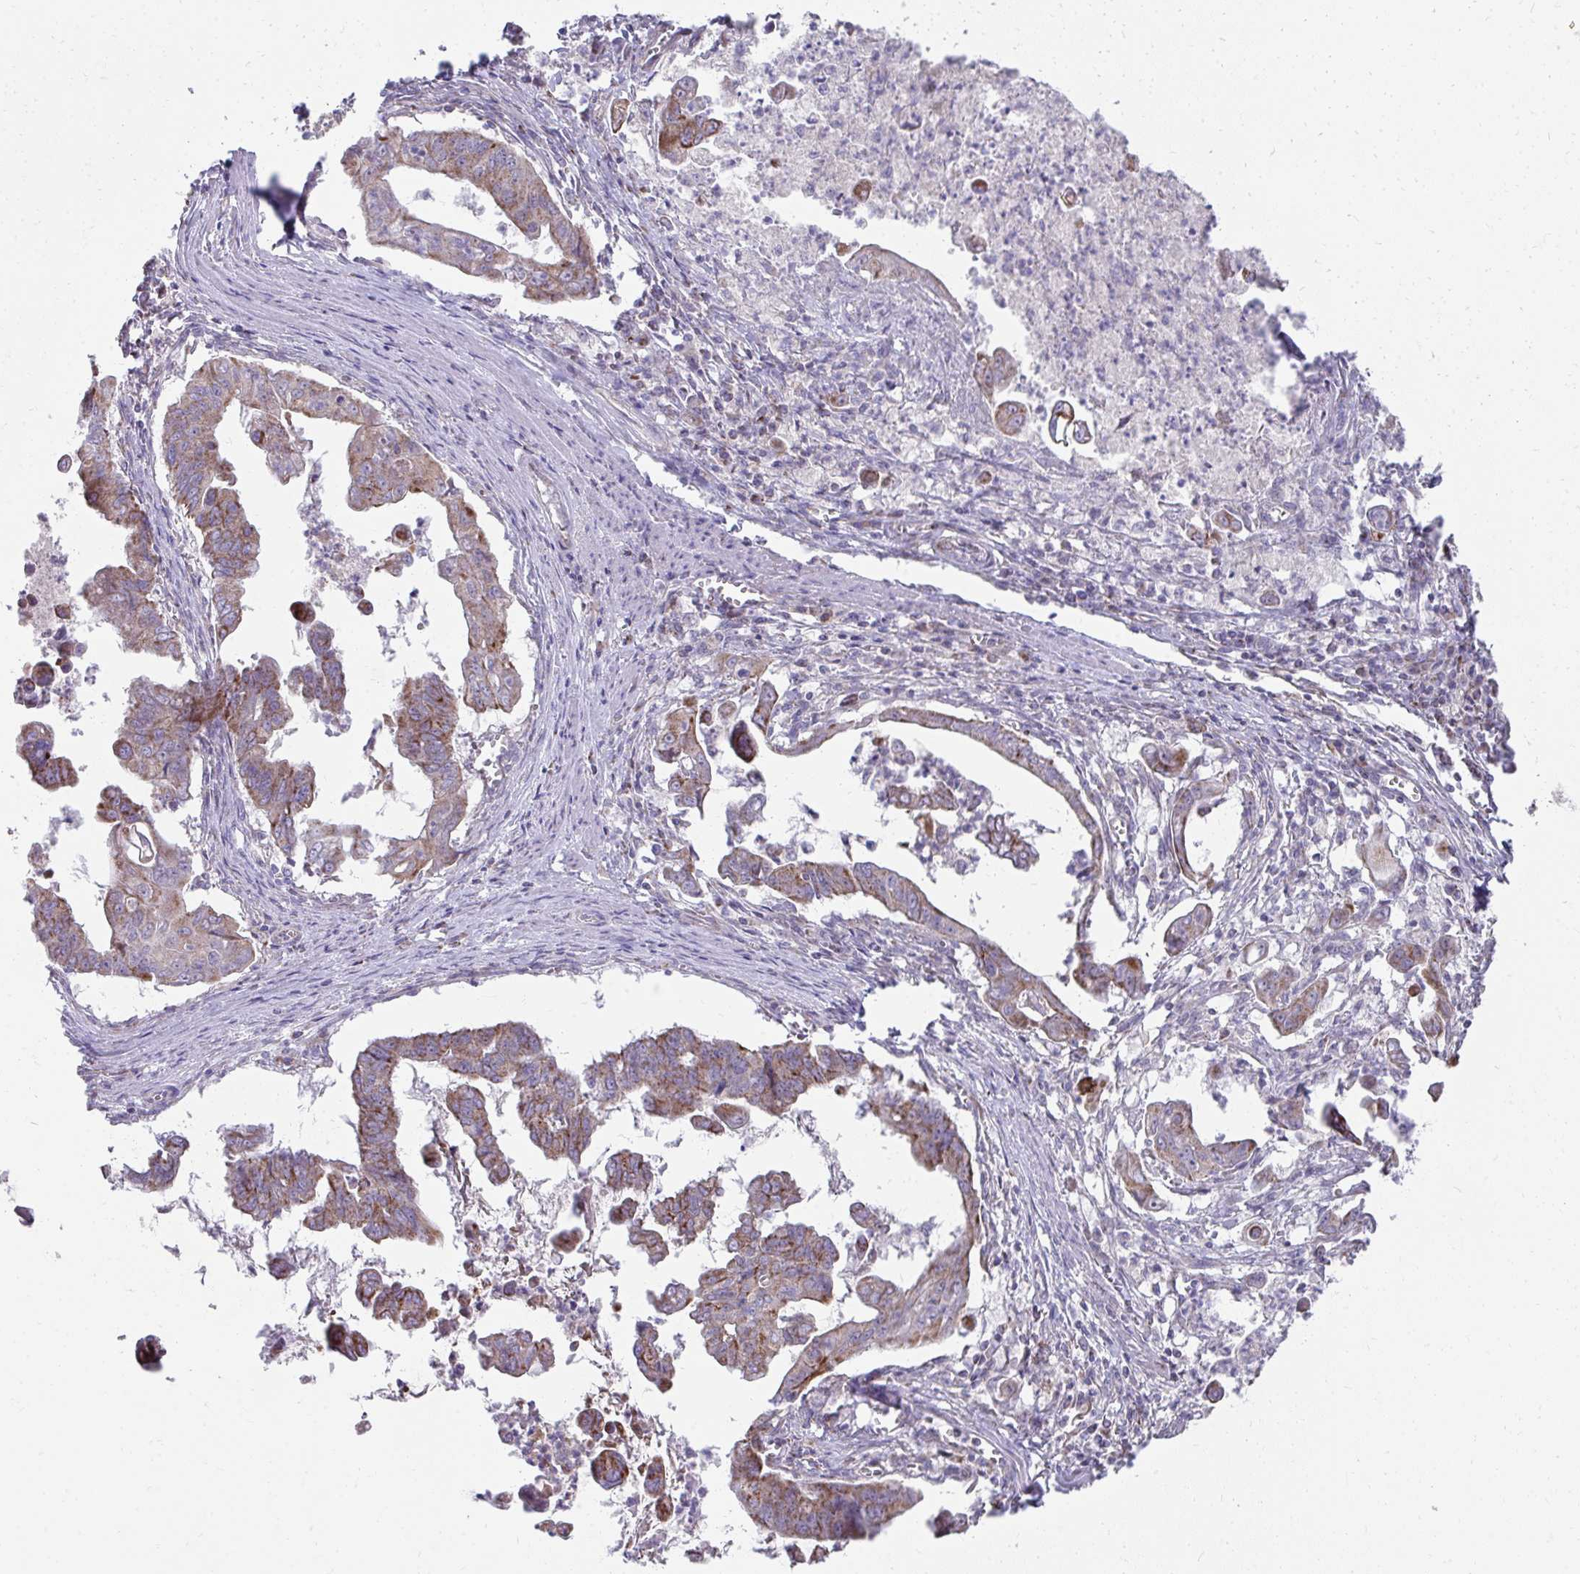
{"staining": {"intensity": "moderate", "quantity": "25%-75%", "location": "cytoplasmic/membranous"}, "tissue": "stomach cancer", "cell_type": "Tumor cells", "image_type": "cancer", "snomed": [{"axis": "morphology", "description": "Adenocarcinoma, NOS"}, {"axis": "topography", "description": "Stomach, upper"}], "caption": "Stomach cancer stained for a protein (brown) displays moderate cytoplasmic/membranous positive staining in approximately 25%-75% of tumor cells.", "gene": "PRRG3", "patient": {"sex": "male", "age": 80}}